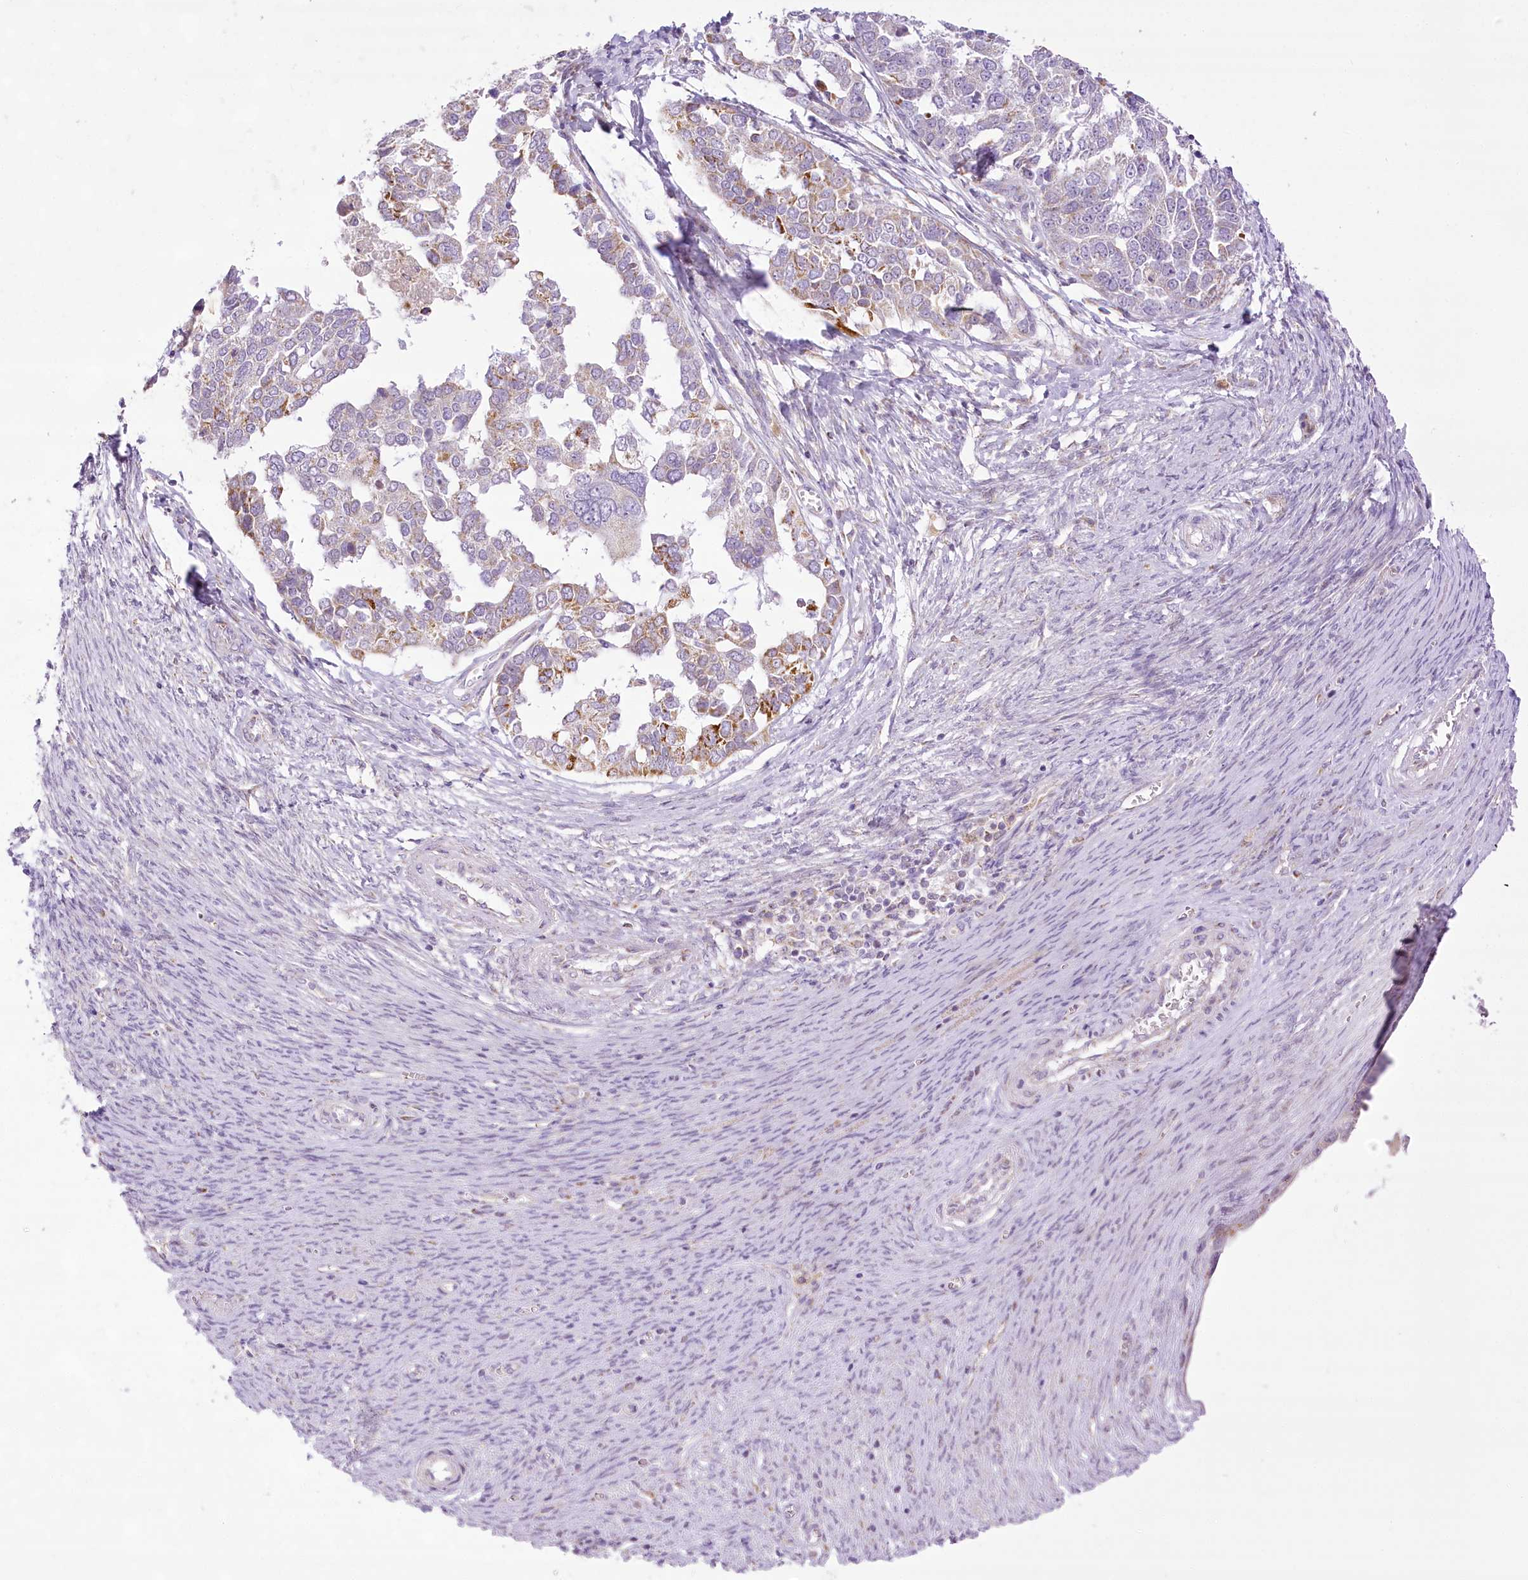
{"staining": {"intensity": "moderate", "quantity": "<25%", "location": "cytoplasmic/membranous"}, "tissue": "ovarian cancer", "cell_type": "Tumor cells", "image_type": "cancer", "snomed": [{"axis": "morphology", "description": "Cystadenocarcinoma, serous, NOS"}, {"axis": "topography", "description": "Ovary"}], "caption": "IHC of ovarian serous cystadenocarcinoma demonstrates low levels of moderate cytoplasmic/membranous expression in about <25% of tumor cells. (DAB IHC, brown staining for protein, blue staining for nuclei).", "gene": "CCDC30", "patient": {"sex": "female", "age": 44}}